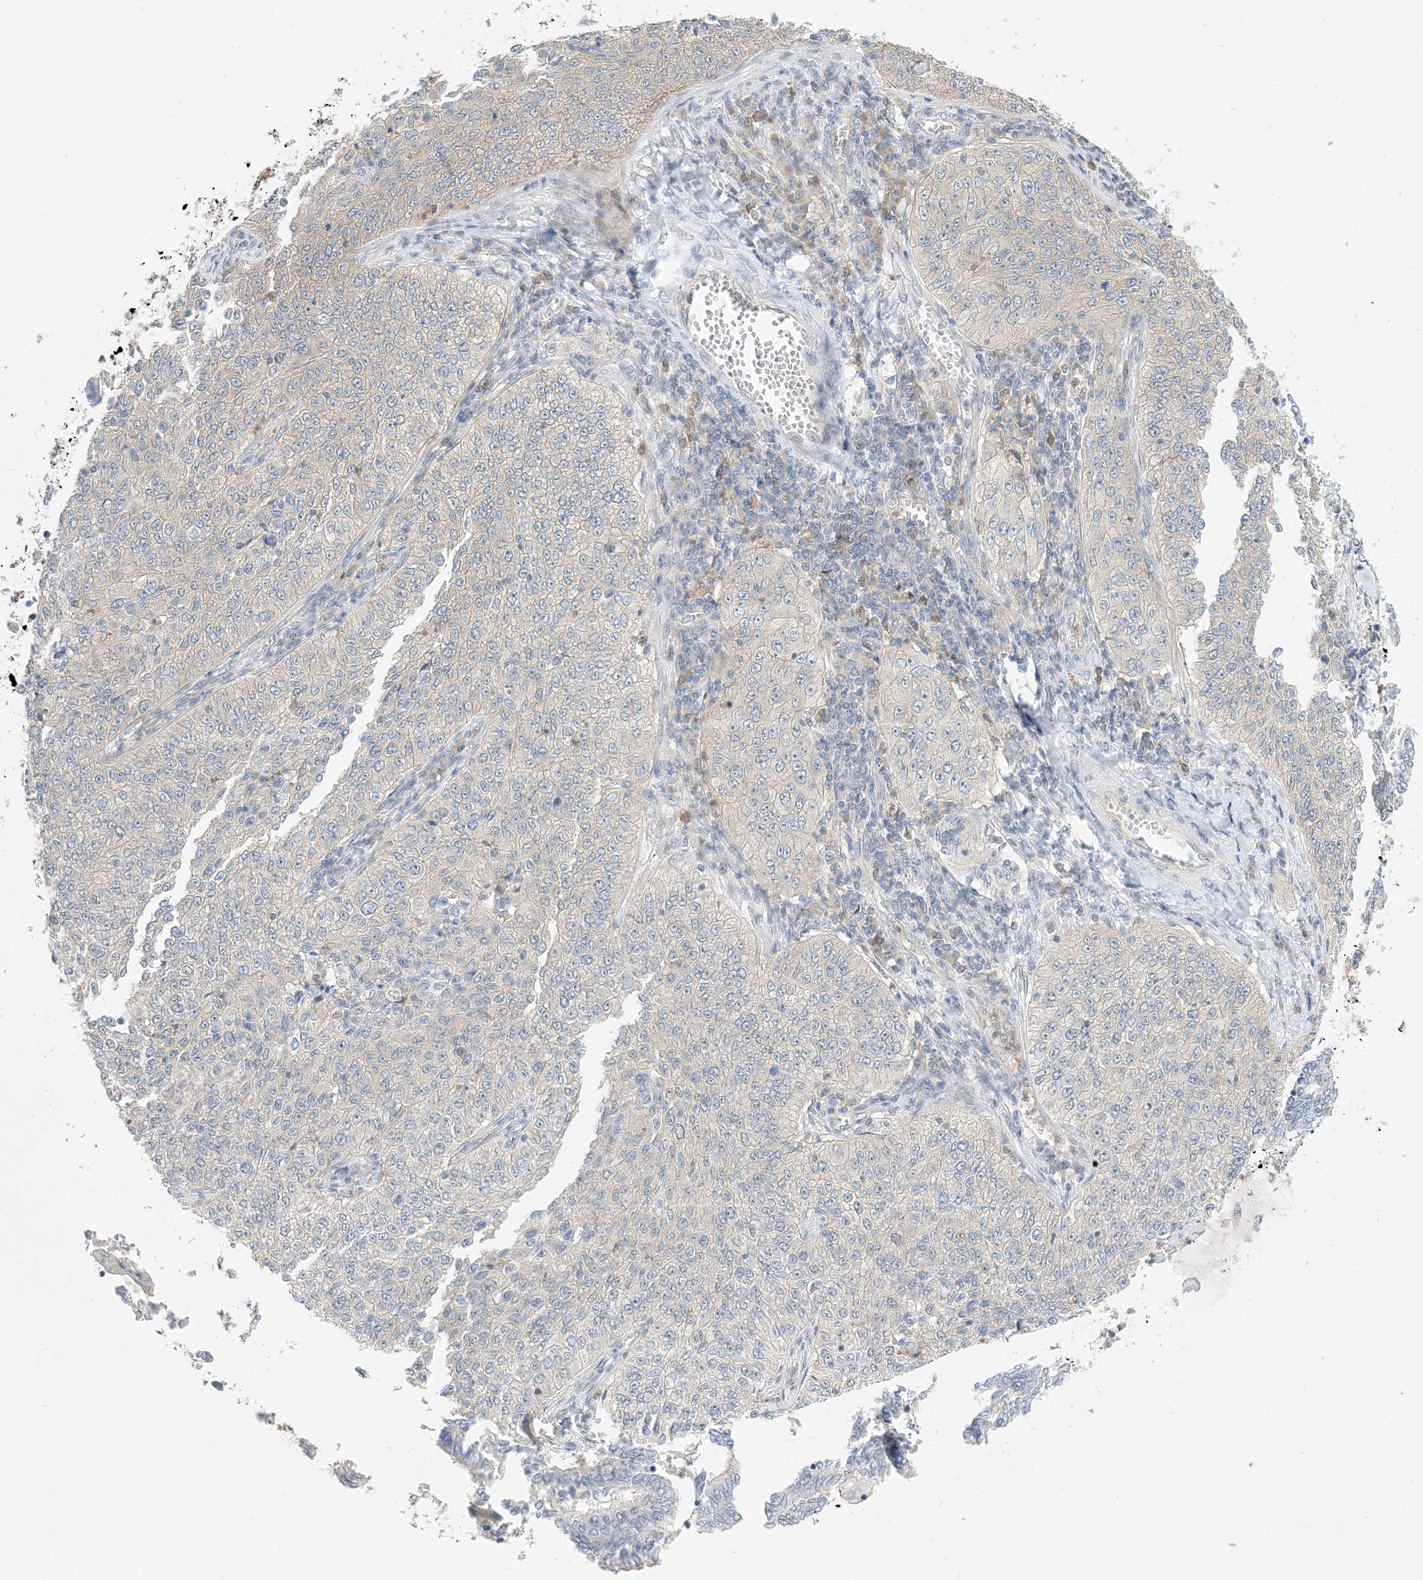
{"staining": {"intensity": "negative", "quantity": "none", "location": "none"}, "tissue": "cervical cancer", "cell_type": "Tumor cells", "image_type": "cancer", "snomed": [{"axis": "morphology", "description": "Squamous cell carcinoma, NOS"}, {"axis": "topography", "description": "Cervix"}], "caption": "This is an immunohistochemistry (IHC) histopathology image of human squamous cell carcinoma (cervical). There is no positivity in tumor cells.", "gene": "KIFBP", "patient": {"sex": "female", "age": 35}}